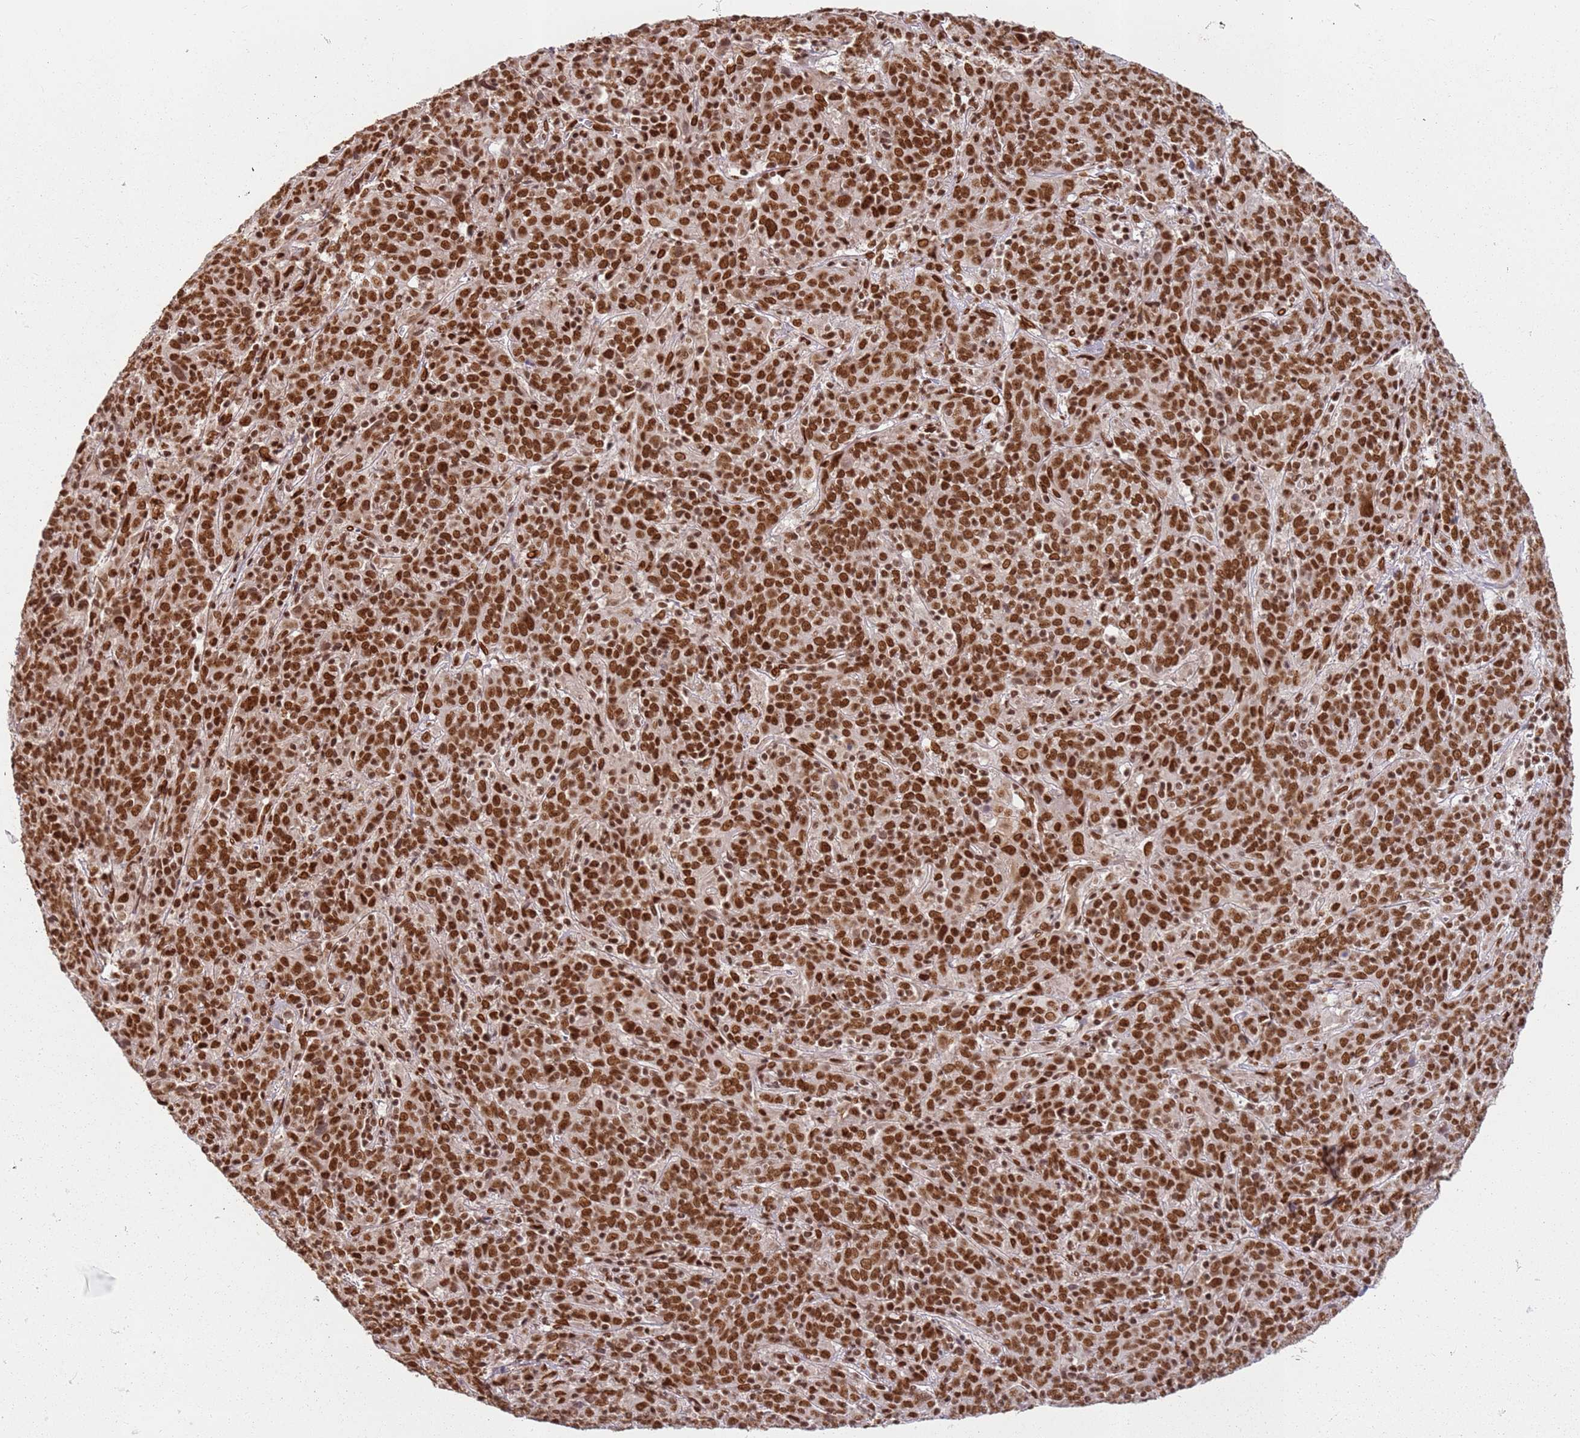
{"staining": {"intensity": "strong", "quantity": ">75%", "location": "nuclear"}, "tissue": "cervical cancer", "cell_type": "Tumor cells", "image_type": "cancer", "snomed": [{"axis": "morphology", "description": "Squamous cell carcinoma, NOS"}, {"axis": "topography", "description": "Cervix"}], "caption": "Immunohistochemical staining of squamous cell carcinoma (cervical) shows high levels of strong nuclear protein expression in approximately >75% of tumor cells.", "gene": "TENT4A", "patient": {"sex": "female", "age": 67}}